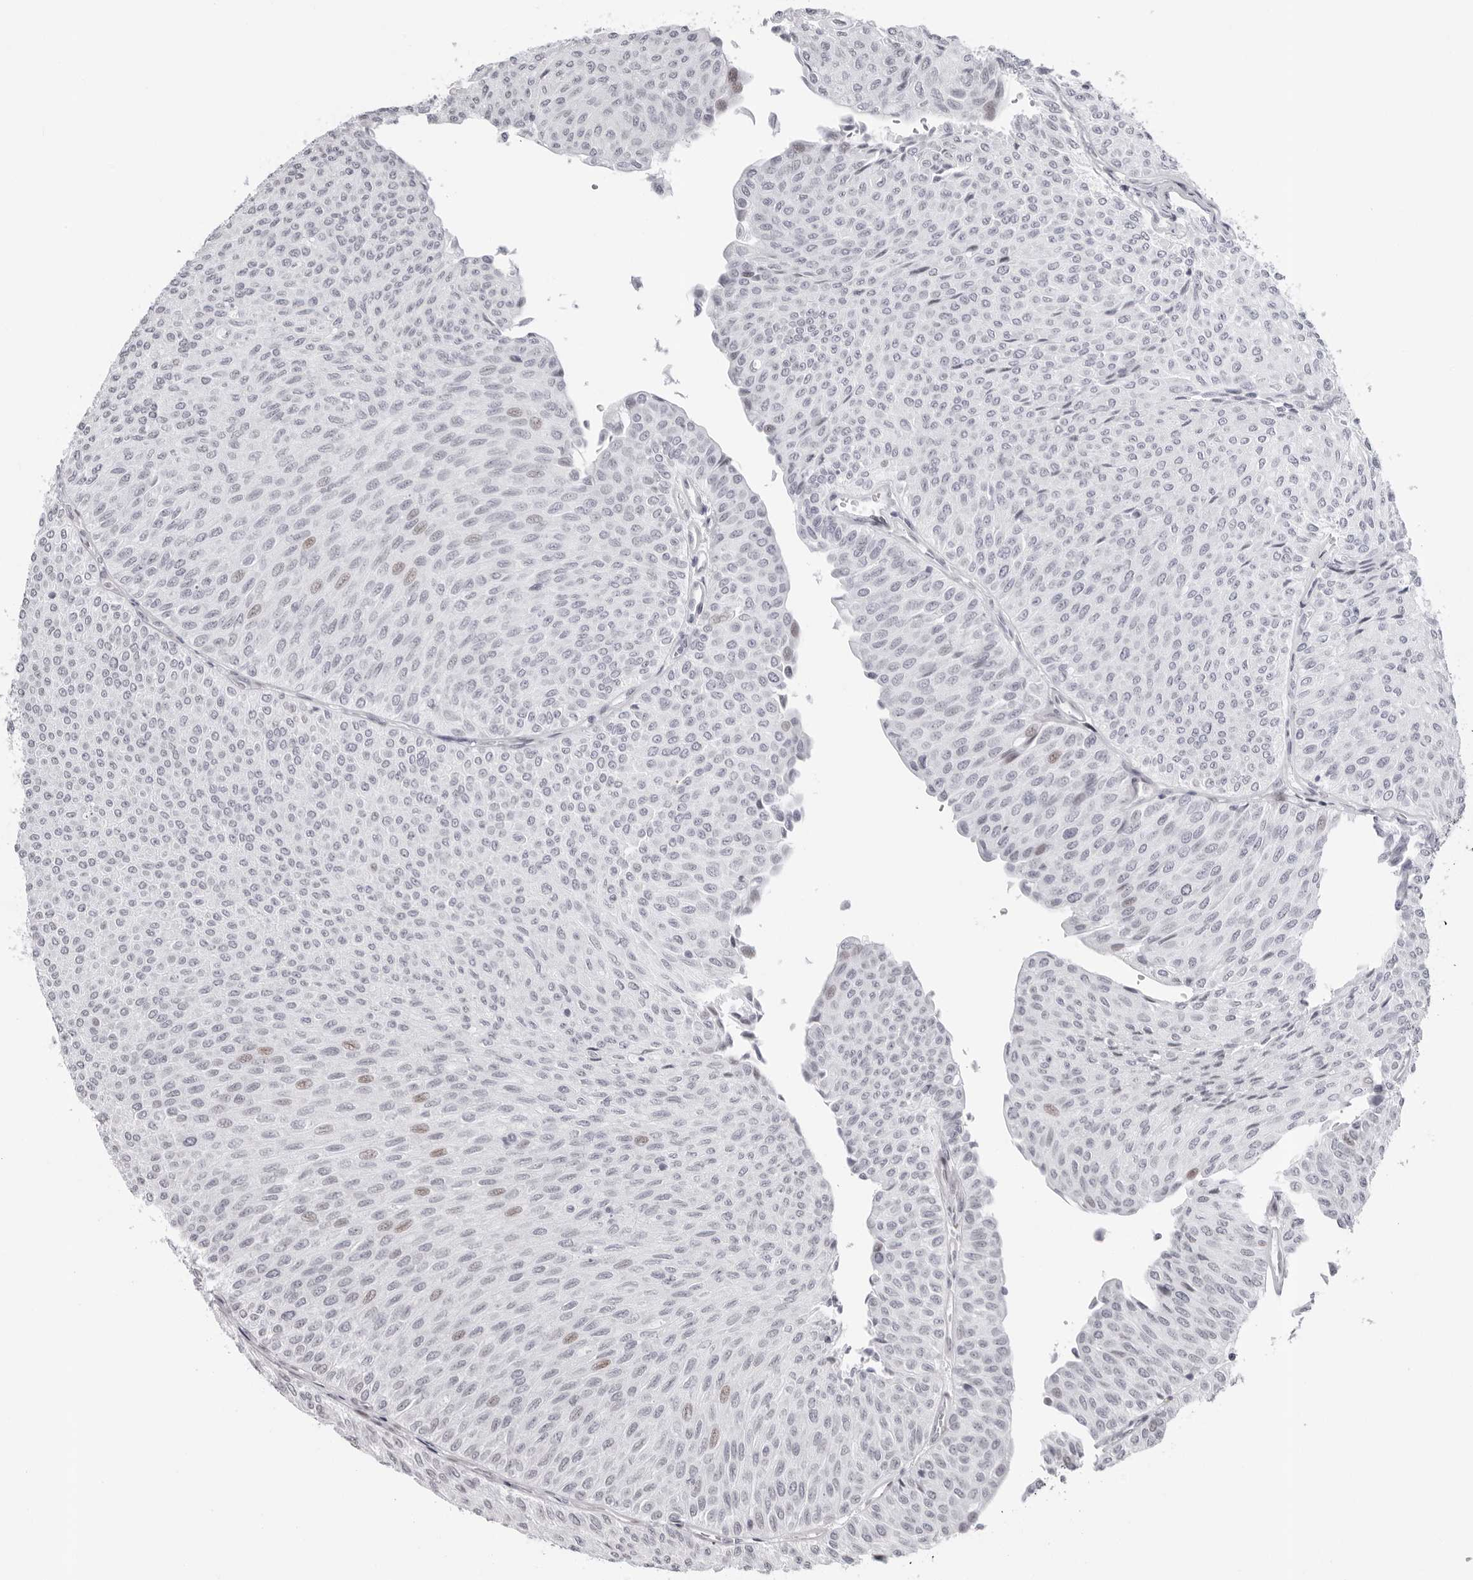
{"staining": {"intensity": "weak", "quantity": "<25%", "location": "nuclear"}, "tissue": "urothelial cancer", "cell_type": "Tumor cells", "image_type": "cancer", "snomed": [{"axis": "morphology", "description": "Urothelial carcinoma, Low grade"}, {"axis": "topography", "description": "Urinary bladder"}], "caption": "A photomicrograph of urothelial cancer stained for a protein displays no brown staining in tumor cells.", "gene": "NTPCR", "patient": {"sex": "male", "age": 78}}